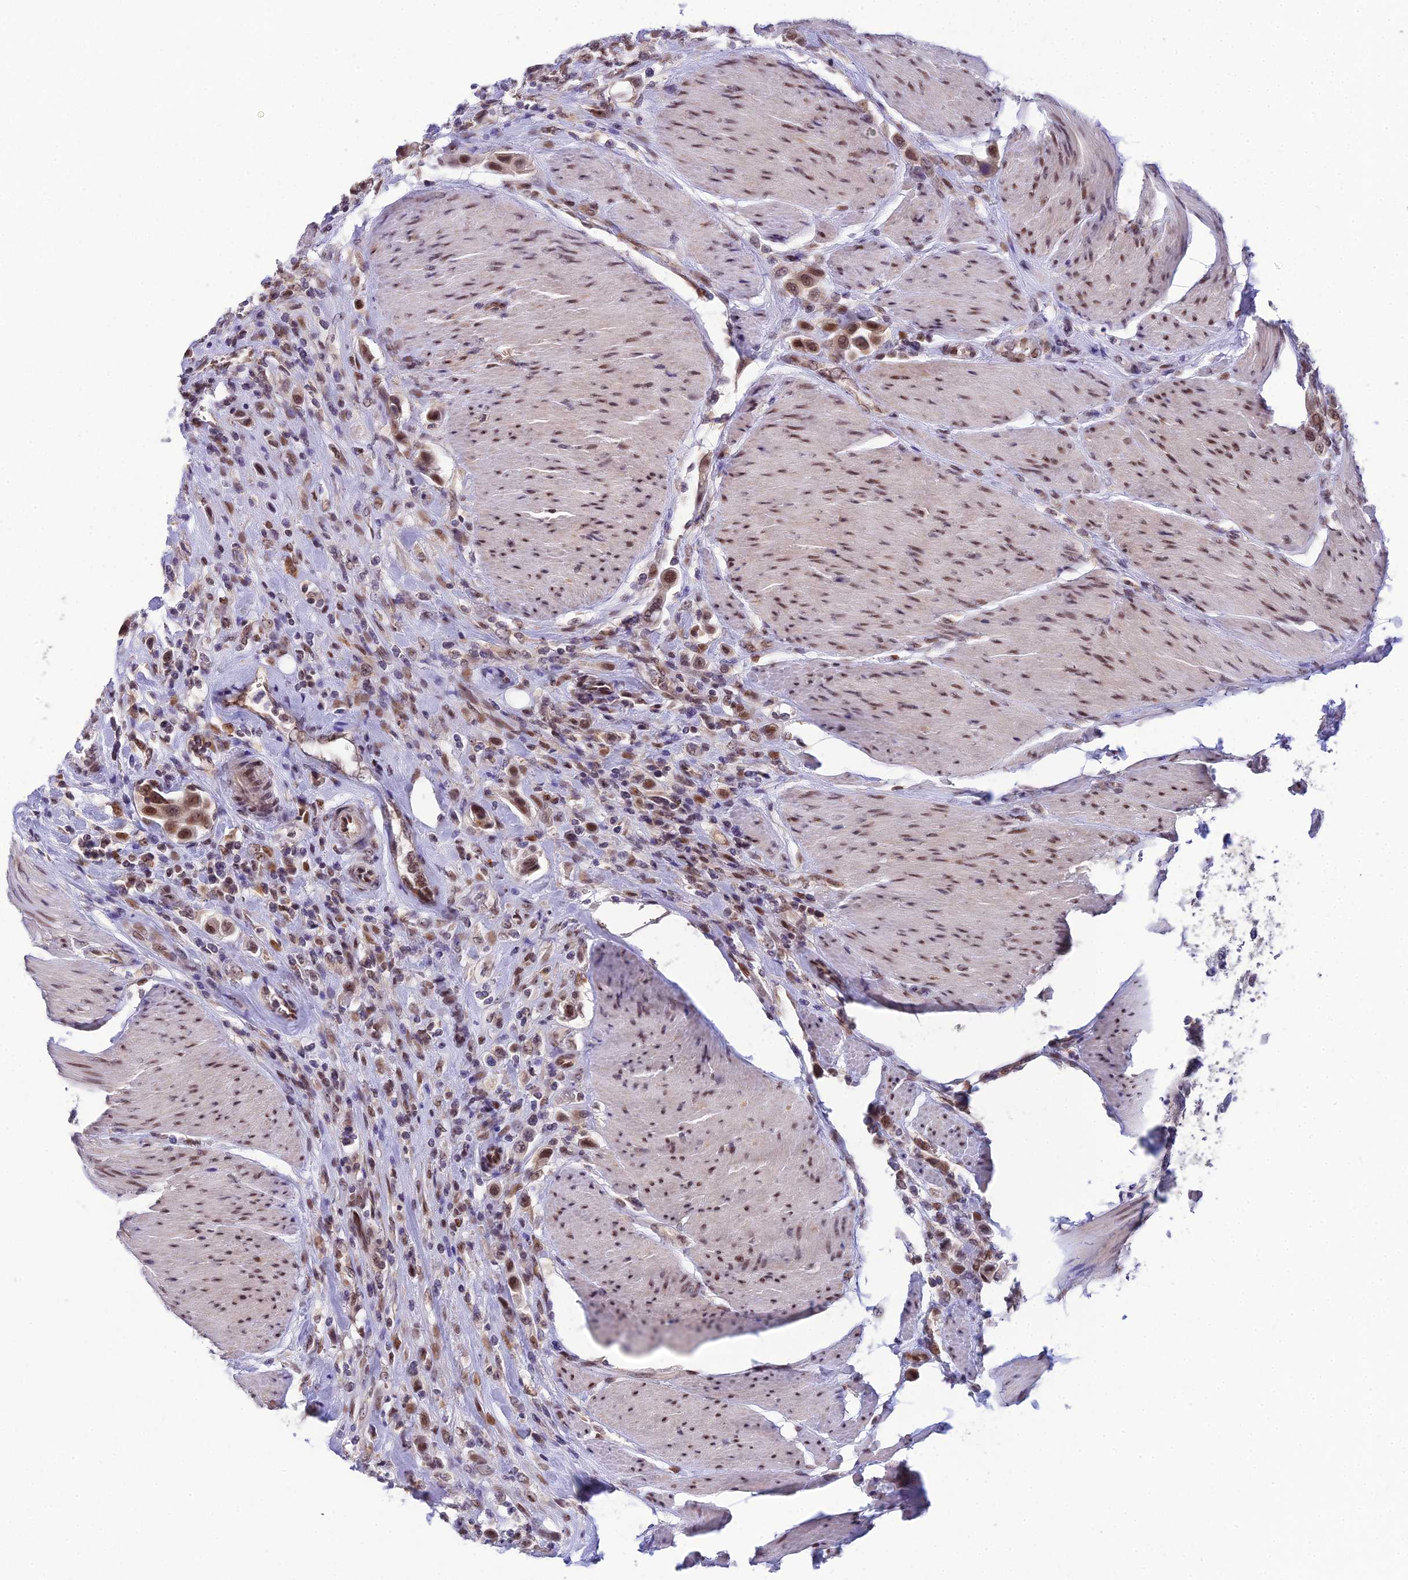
{"staining": {"intensity": "moderate", "quantity": ">75%", "location": "nuclear"}, "tissue": "urothelial cancer", "cell_type": "Tumor cells", "image_type": "cancer", "snomed": [{"axis": "morphology", "description": "Urothelial carcinoma, High grade"}, {"axis": "topography", "description": "Urinary bladder"}], "caption": "The histopathology image shows a brown stain indicating the presence of a protein in the nuclear of tumor cells in urothelial cancer.", "gene": "C2orf49", "patient": {"sex": "male", "age": 50}}